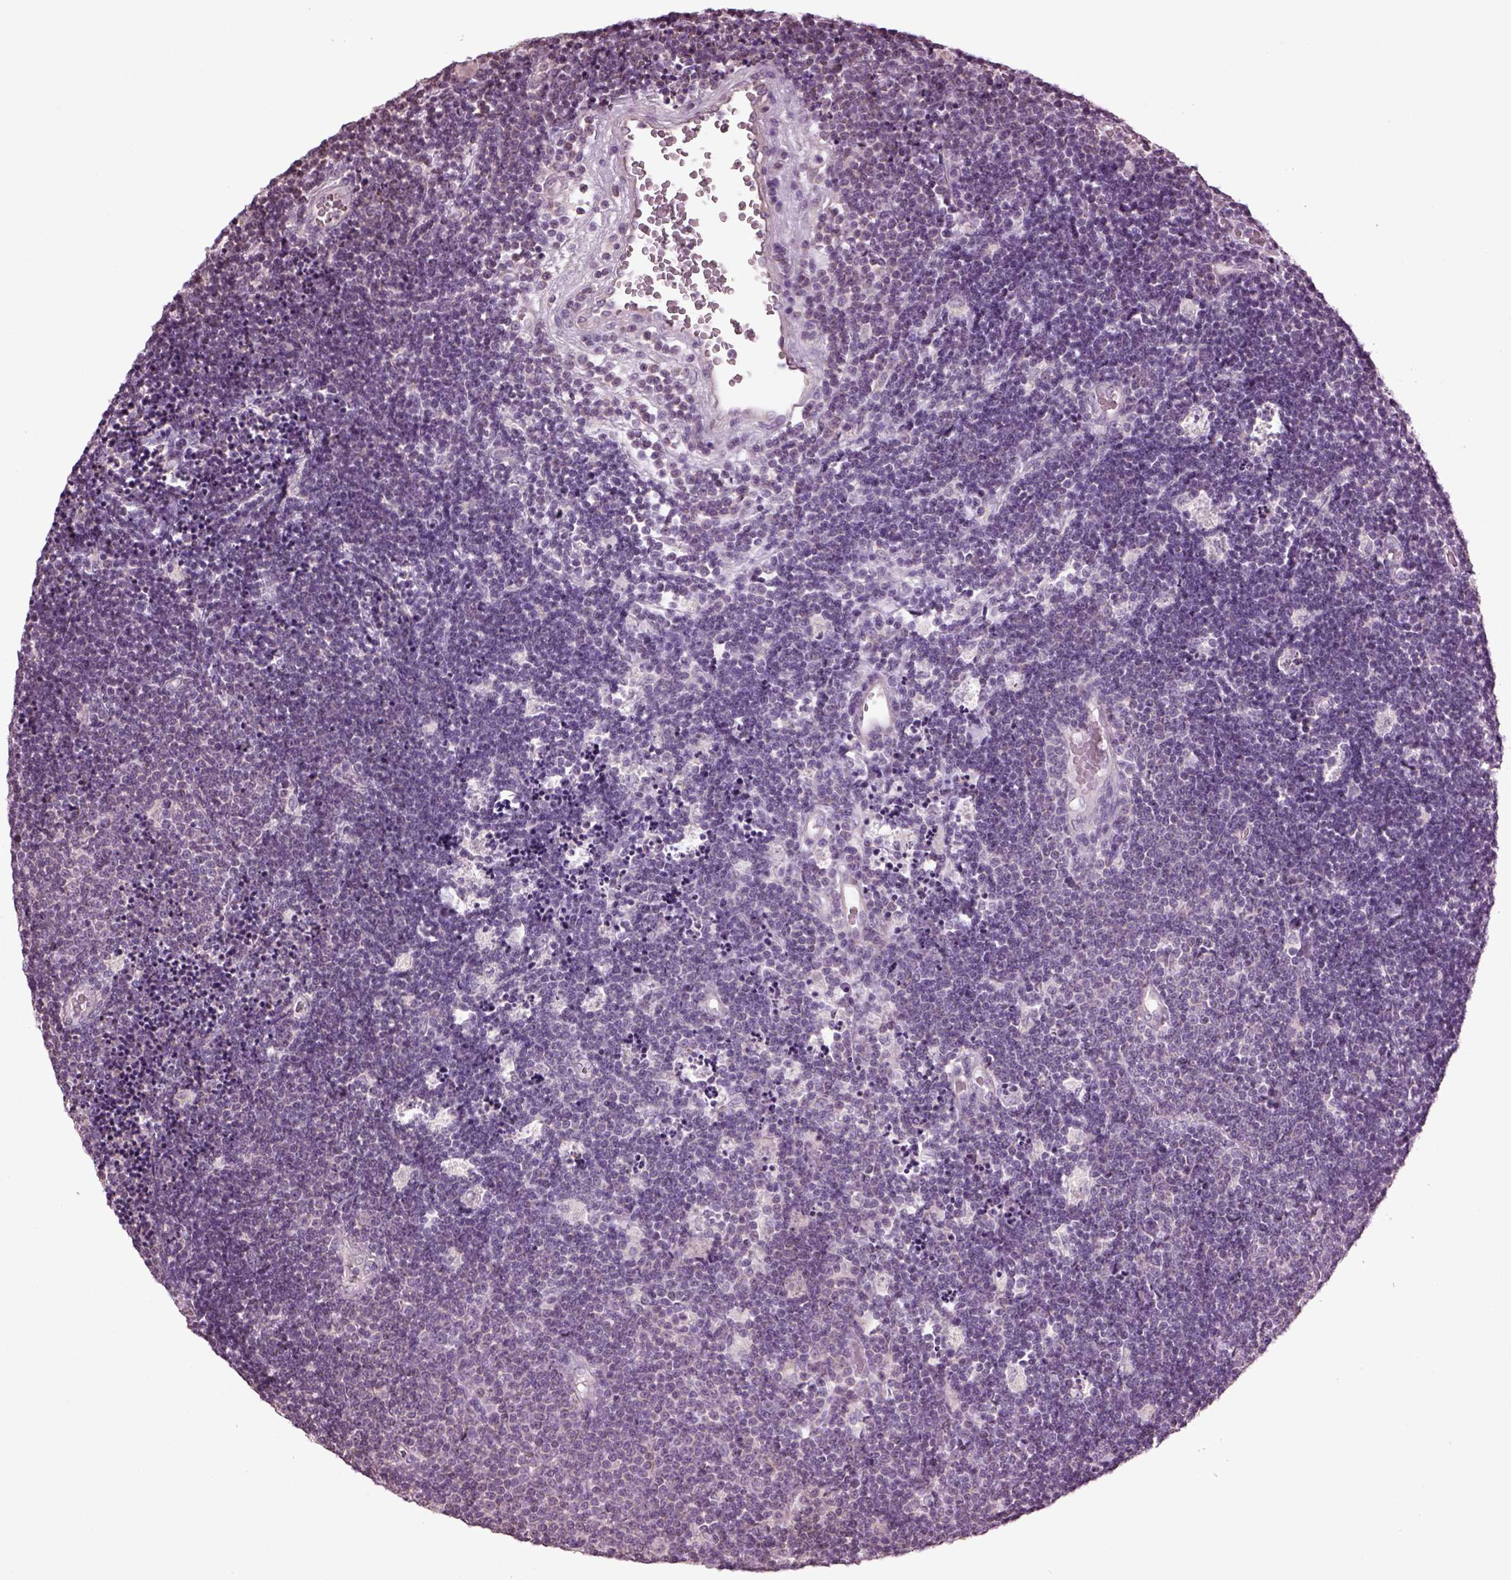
{"staining": {"intensity": "negative", "quantity": "none", "location": "none"}, "tissue": "lymphoma", "cell_type": "Tumor cells", "image_type": "cancer", "snomed": [{"axis": "morphology", "description": "Malignant lymphoma, non-Hodgkin's type, Low grade"}, {"axis": "topography", "description": "Brain"}], "caption": "This is a micrograph of IHC staining of lymphoma, which shows no positivity in tumor cells.", "gene": "SPATA7", "patient": {"sex": "female", "age": 66}}